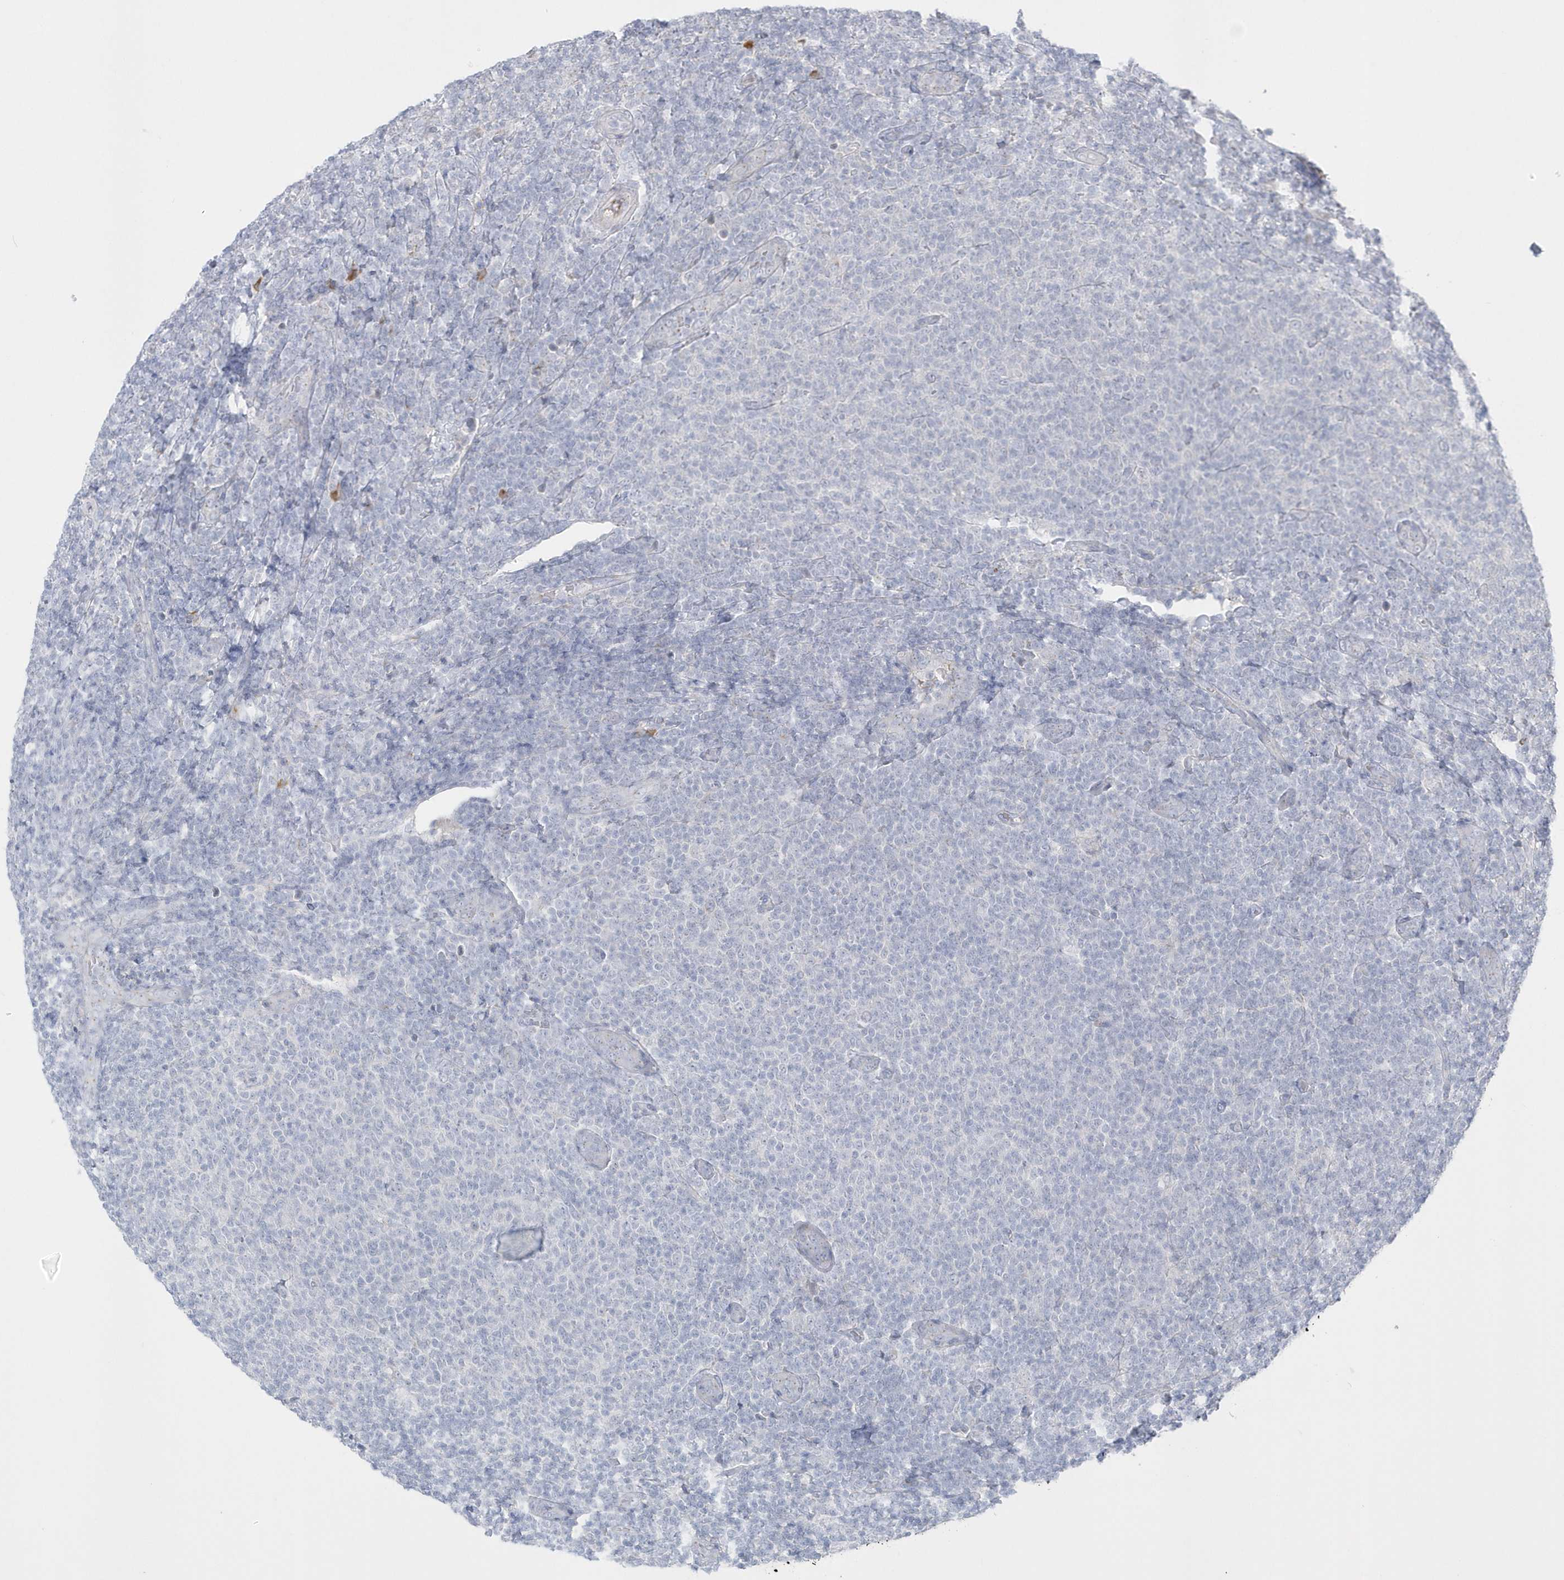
{"staining": {"intensity": "negative", "quantity": "none", "location": "none"}, "tissue": "lymphoma", "cell_type": "Tumor cells", "image_type": "cancer", "snomed": [{"axis": "morphology", "description": "Malignant lymphoma, non-Hodgkin's type, Low grade"}, {"axis": "topography", "description": "Lymph node"}], "caption": "Immunohistochemistry (IHC) histopathology image of neoplastic tissue: malignant lymphoma, non-Hodgkin's type (low-grade) stained with DAB (3,3'-diaminobenzidine) displays no significant protein positivity in tumor cells. (Brightfield microscopy of DAB immunohistochemistry at high magnification).", "gene": "SEMA3D", "patient": {"sex": "male", "age": 66}}